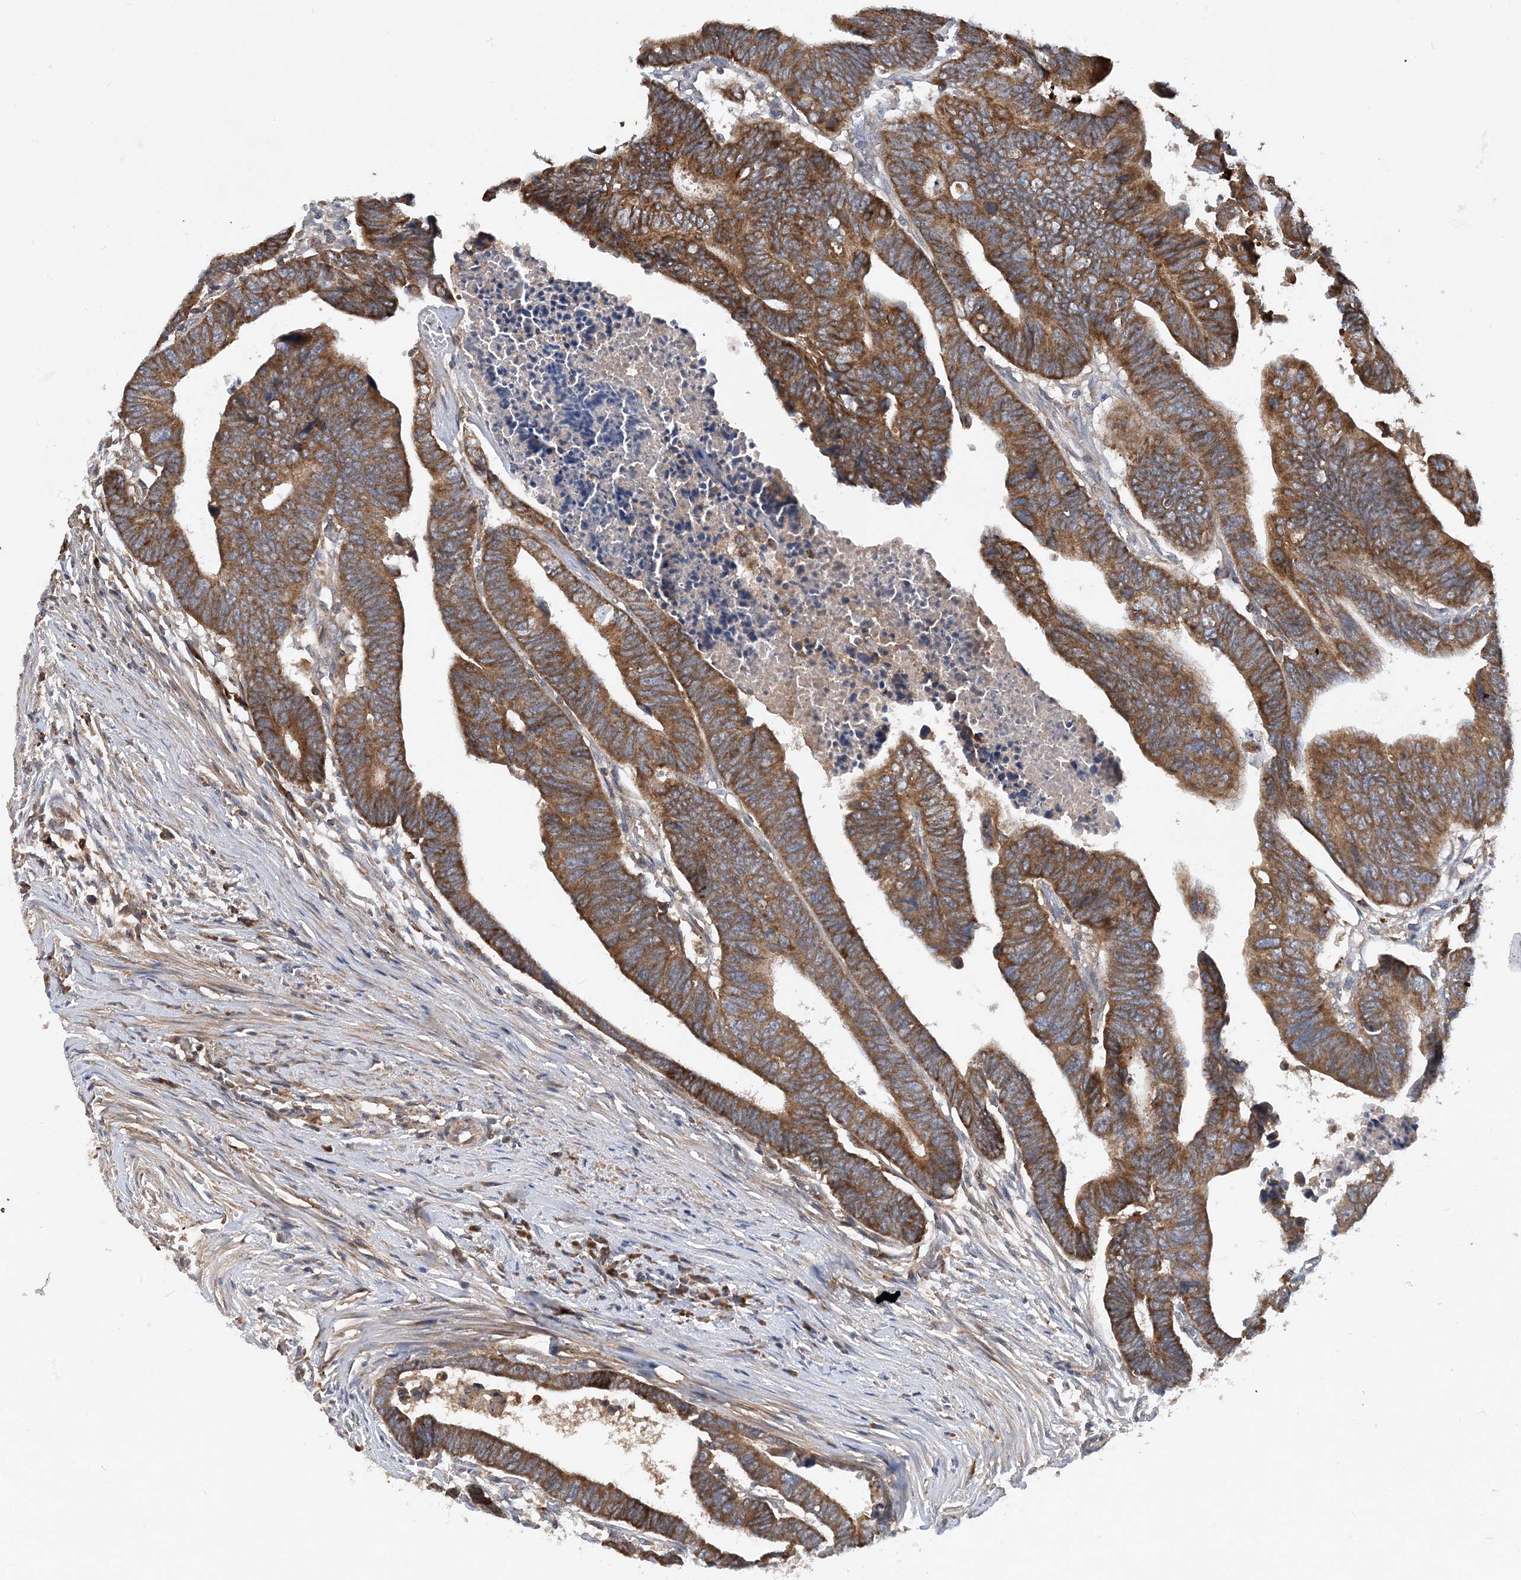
{"staining": {"intensity": "moderate", "quantity": ">75%", "location": "cytoplasmic/membranous"}, "tissue": "colorectal cancer", "cell_type": "Tumor cells", "image_type": "cancer", "snomed": [{"axis": "morphology", "description": "Adenocarcinoma, NOS"}, {"axis": "topography", "description": "Rectum"}], "caption": "Immunohistochemistry (IHC) (DAB (3,3'-diaminobenzidine)) staining of human adenocarcinoma (colorectal) displays moderate cytoplasmic/membranous protein expression in about >75% of tumor cells.", "gene": "STK19", "patient": {"sex": "female", "age": 65}}